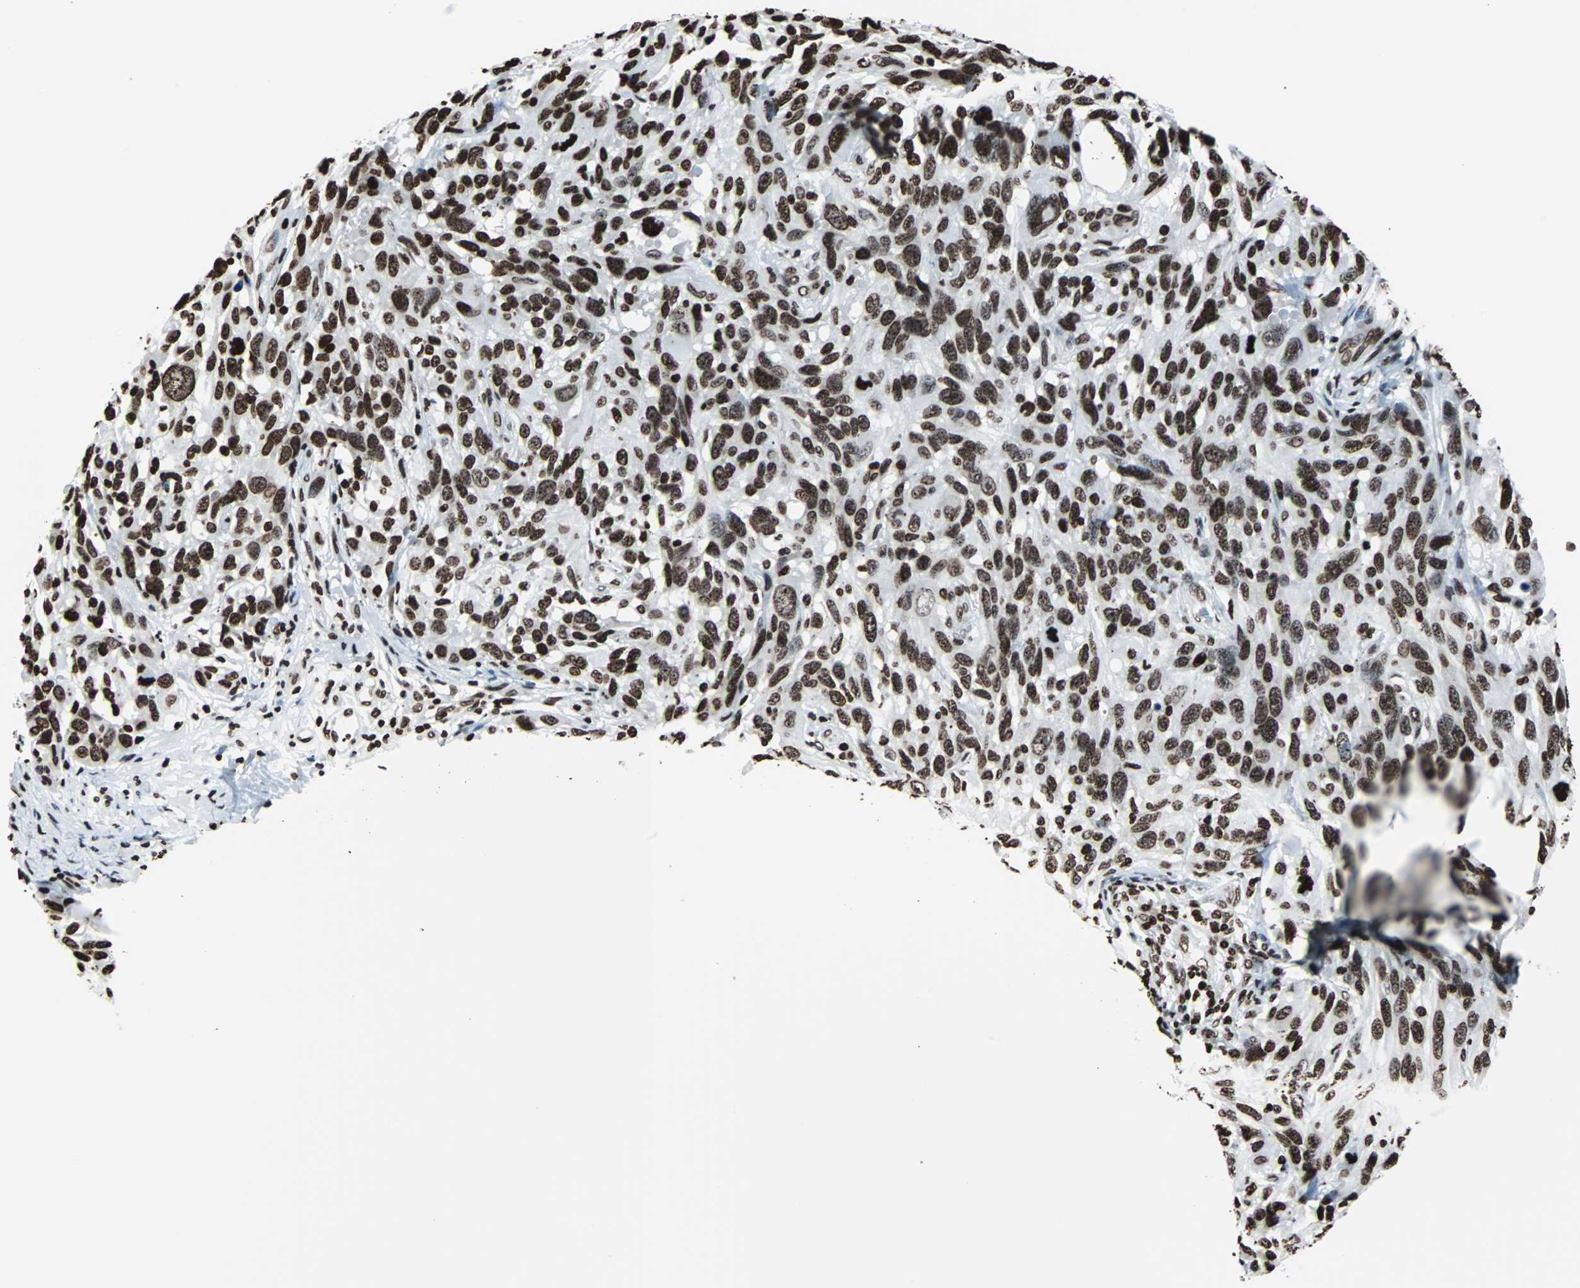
{"staining": {"intensity": "strong", "quantity": ">75%", "location": "nuclear"}, "tissue": "melanoma", "cell_type": "Tumor cells", "image_type": "cancer", "snomed": [{"axis": "morphology", "description": "Malignant melanoma, NOS"}, {"axis": "topography", "description": "Skin"}], "caption": "This image exhibits immunohistochemistry (IHC) staining of melanoma, with high strong nuclear positivity in approximately >75% of tumor cells.", "gene": "H2BC18", "patient": {"sex": "male", "age": 53}}